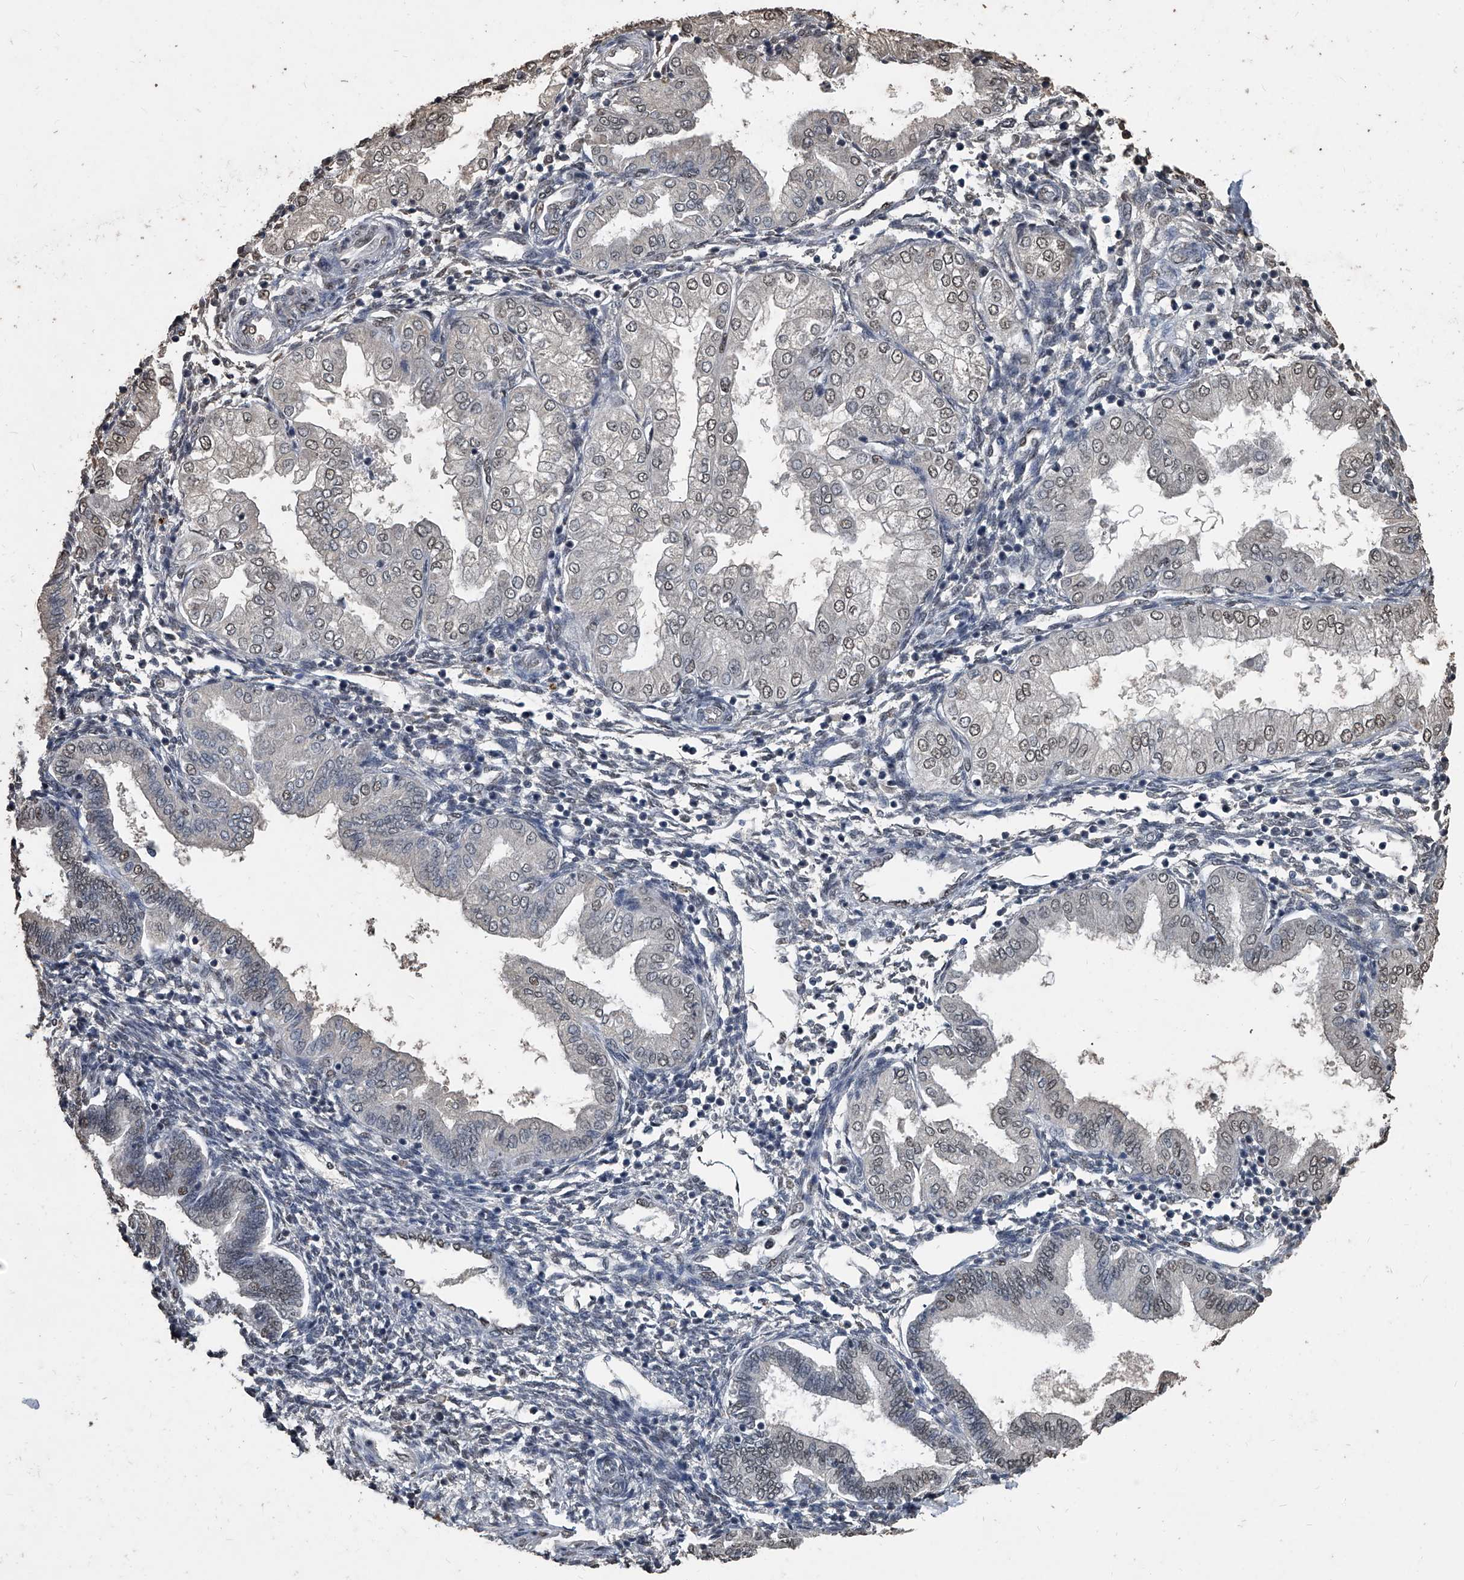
{"staining": {"intensity": "moderate", "quantity": "25%-75%", "location": "nuclear"}, "tissue": "endometrium", "cell_type": "Cells in endometrial stroma", "image_type": "normal", "snomed": [{"axis": "morphology", "description": "Normal tissue, NOS"}, {"axis": "topography", "description": "Endometrium"}], "caption": "Immunohistochemistry (IHC) of unremarkable human endometrium demonstrates medium levels of moderate nuclear staining in approximately 25%-75% of cells in endometrial stroma.", "gene": "MATR3", "patient": {"sex": "female", "age": 53}}